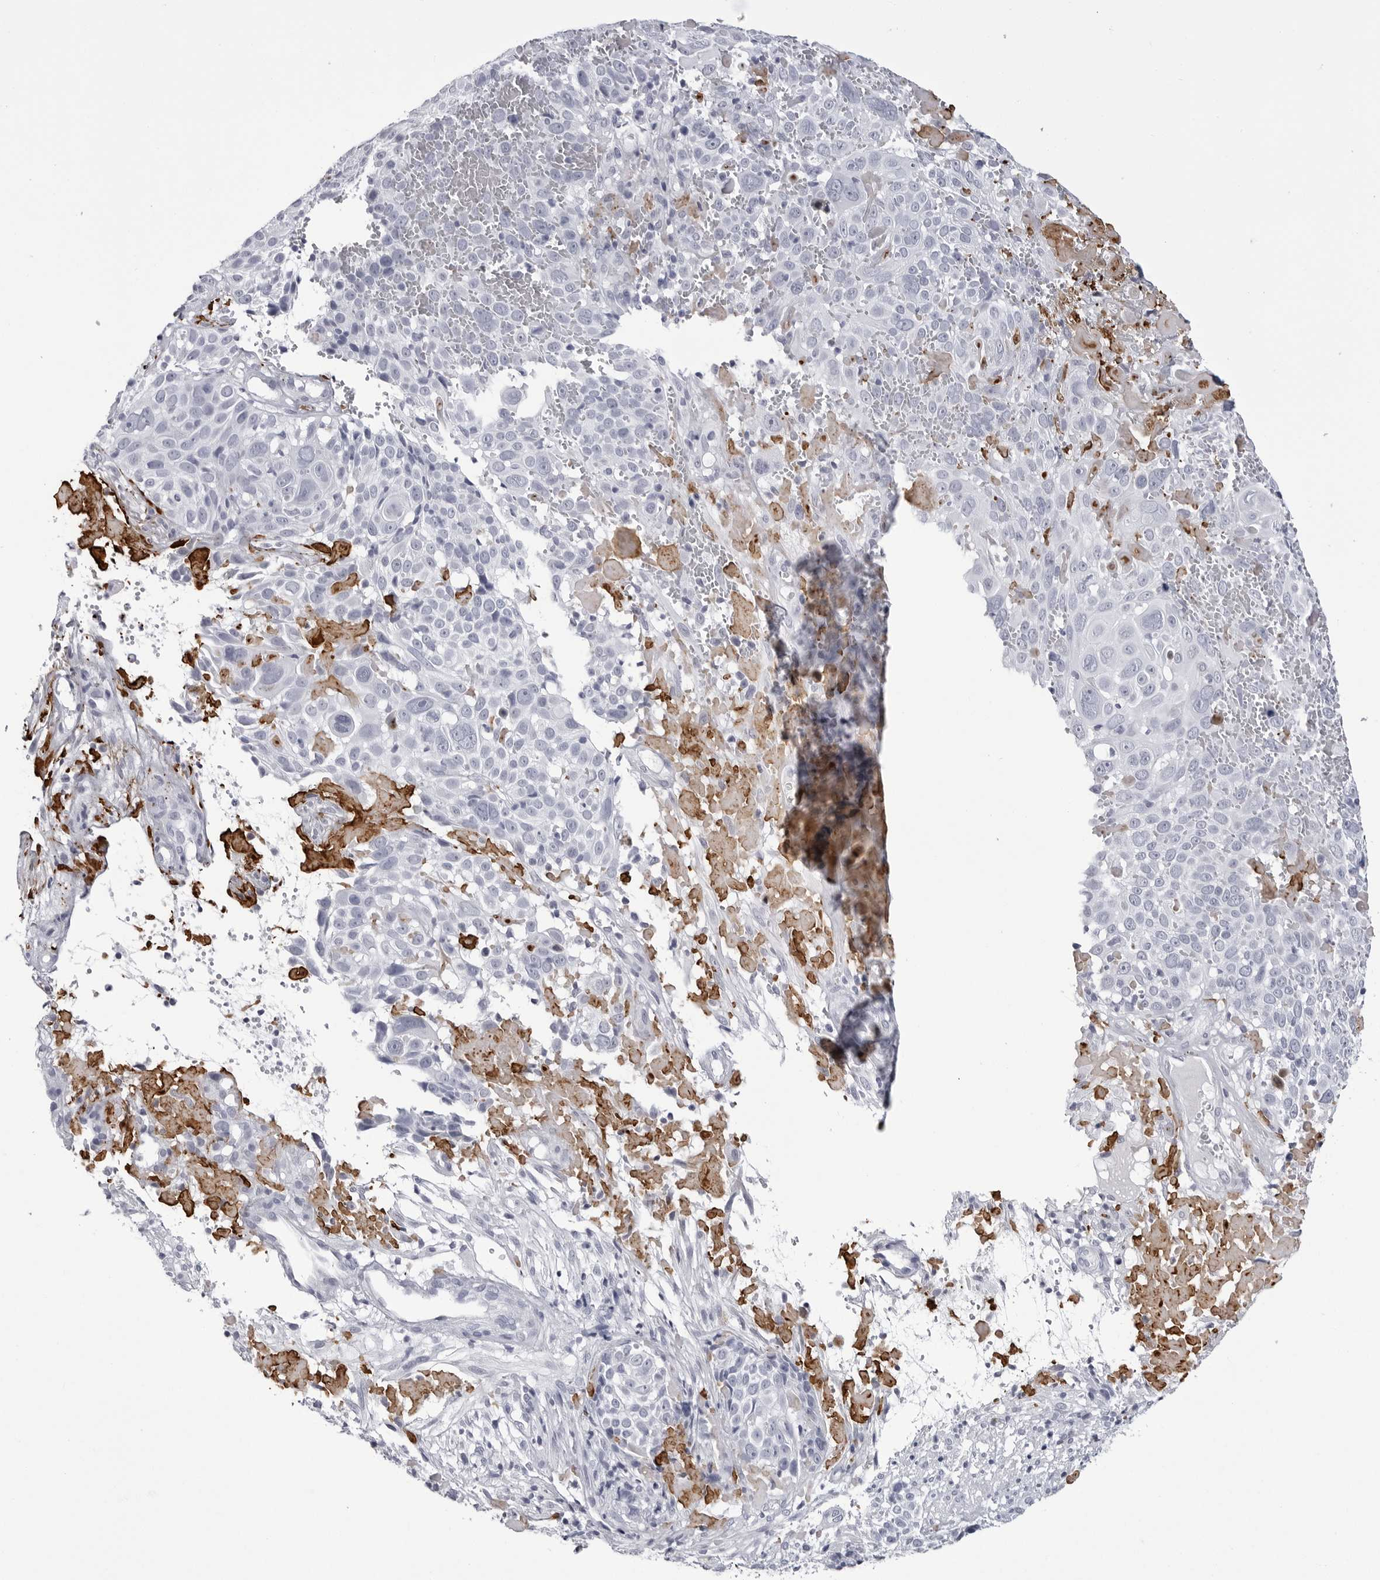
{"staining": {"intensity": "negative", "quantity": "none", "location": "none"}, "tissue": "cervical cancer", "cell_type": "Tumor cells", "image_type": "cancer", "snomed": [{"axis": "morphology", "description": "Squamous cell carcinoma, NOS"}, {"axis": "topography", "description": "Cervix"}], "caption": "An immunohistochemistry (IHC) image of cervical cancer is shown. There is no staining in tumor cells of cervical cancer.", "gene": "COL26A1", "patient": {"sex": "female", "age": 74}}